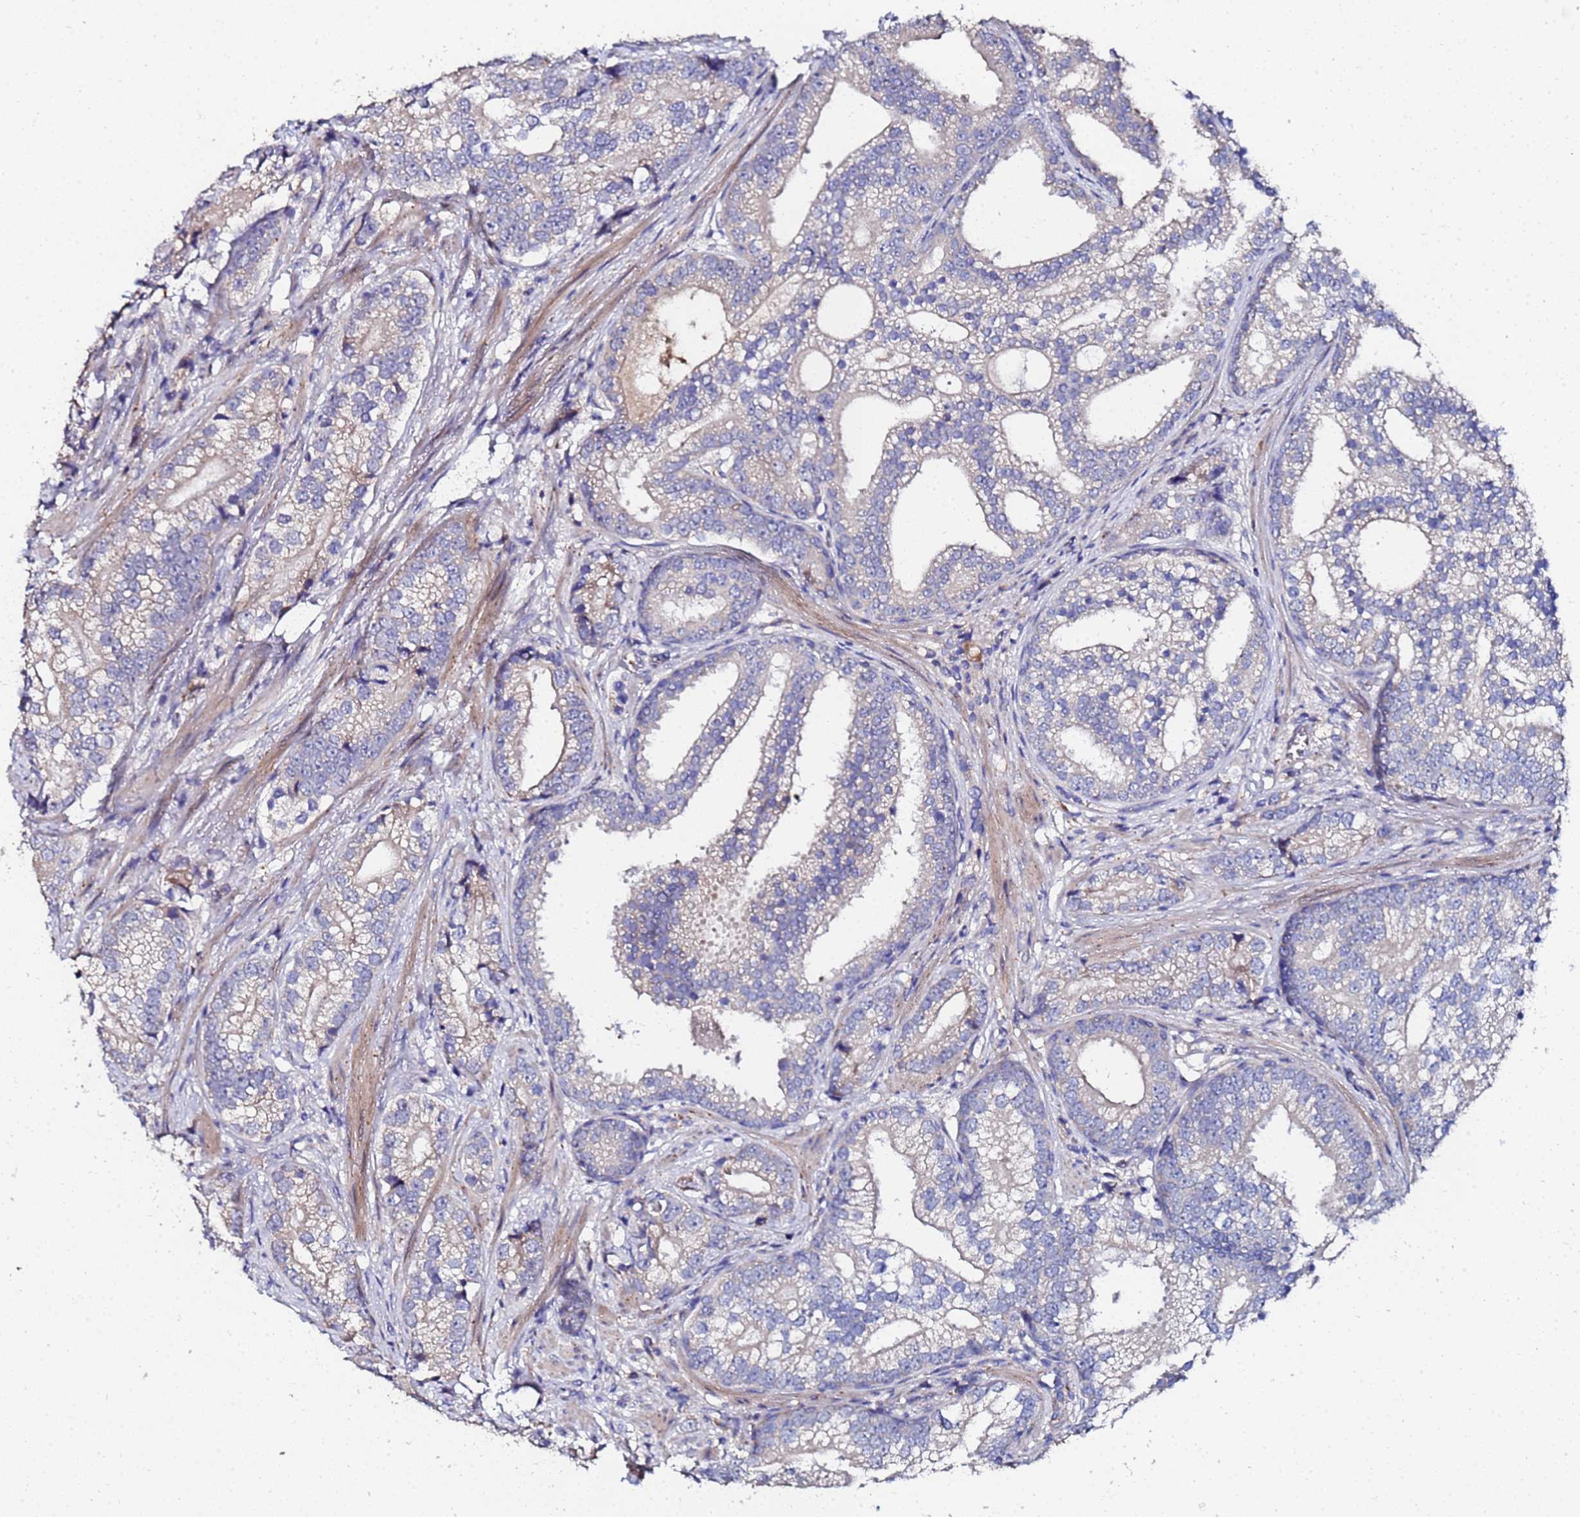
{"staining": {"intensity": "negative", "quantity": "none", "location": "none"}, "tissue": "prostate cancer", "cell_type": "Tumor cells", "image_type": "cancer", "snomed": [{"axis": "morphology", "description": "Adenocarcinoma, High grade"}, {"axis": "topography", "description": "Prostate"}], "caption": "Tumor cells show no significant protein expression in high-grade adenocarcinoma (prostate).", "gene": "TCP10L", "patient": {"sex": "male", "age": 75}}